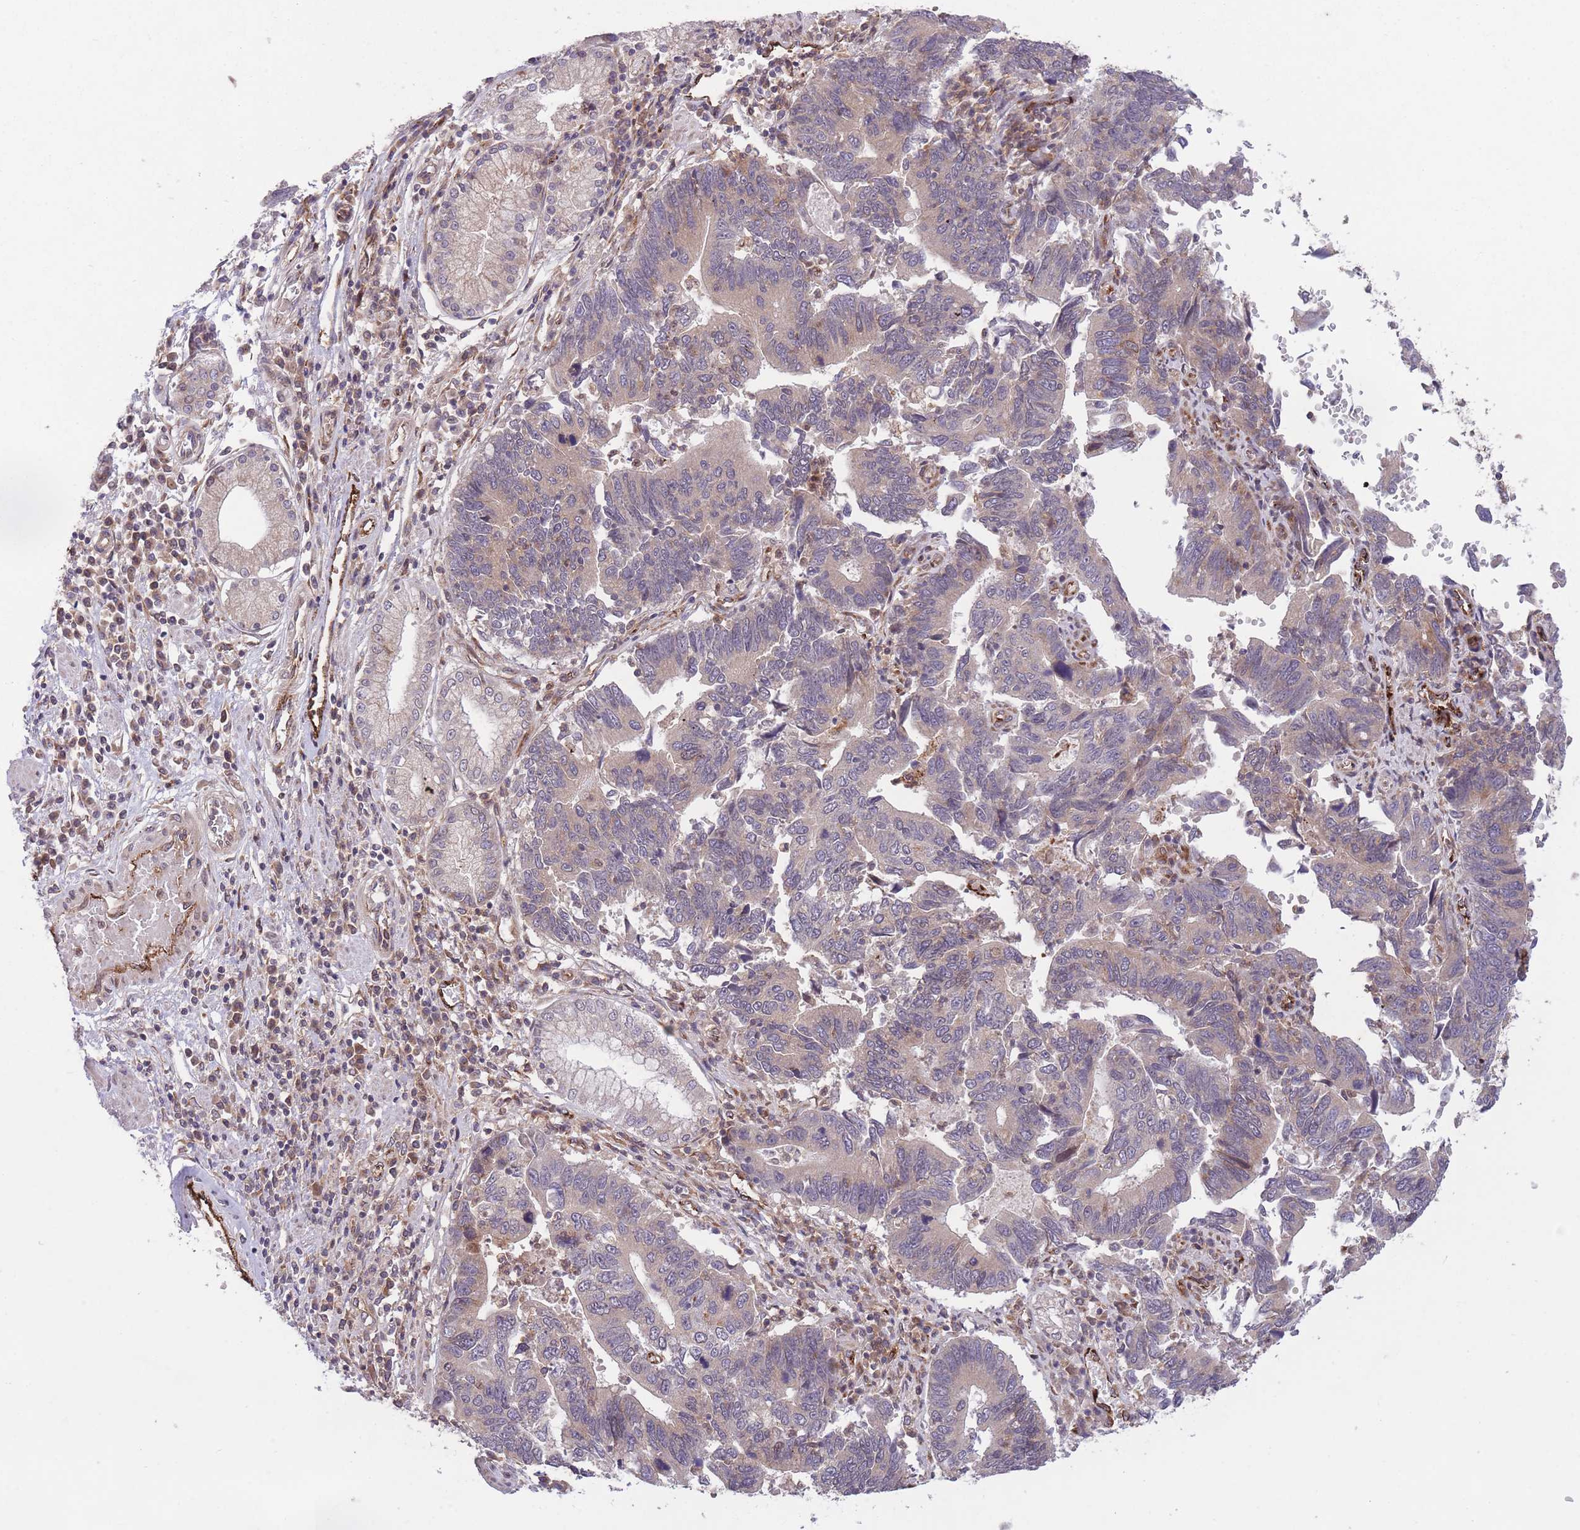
{"staining": {"intensity": "negative", "quantity": "none", "location": "none"}, "tissue": "stomach cancer", "cell_type": "Tumor cells", "image_type": "cancer", "snomed": [{"axis": "morphology", "description": "Adenocarcinoma, NOS"}, {"axis": "topography", "description": "Stomach"}], "caption": "DAB (3,3'-diaminobenzidine) immunohistochemical staining of human stomach cancer (adenocarcinoma) shows no significant expression in tumor cells. The staining is performed using DAB (3,3'-diaminobenzidine) brown chromogen with nuclei counter-stained in using hematoxylin.", "gene": "CISH", "patient": {"sex": "male", "age": 59}}